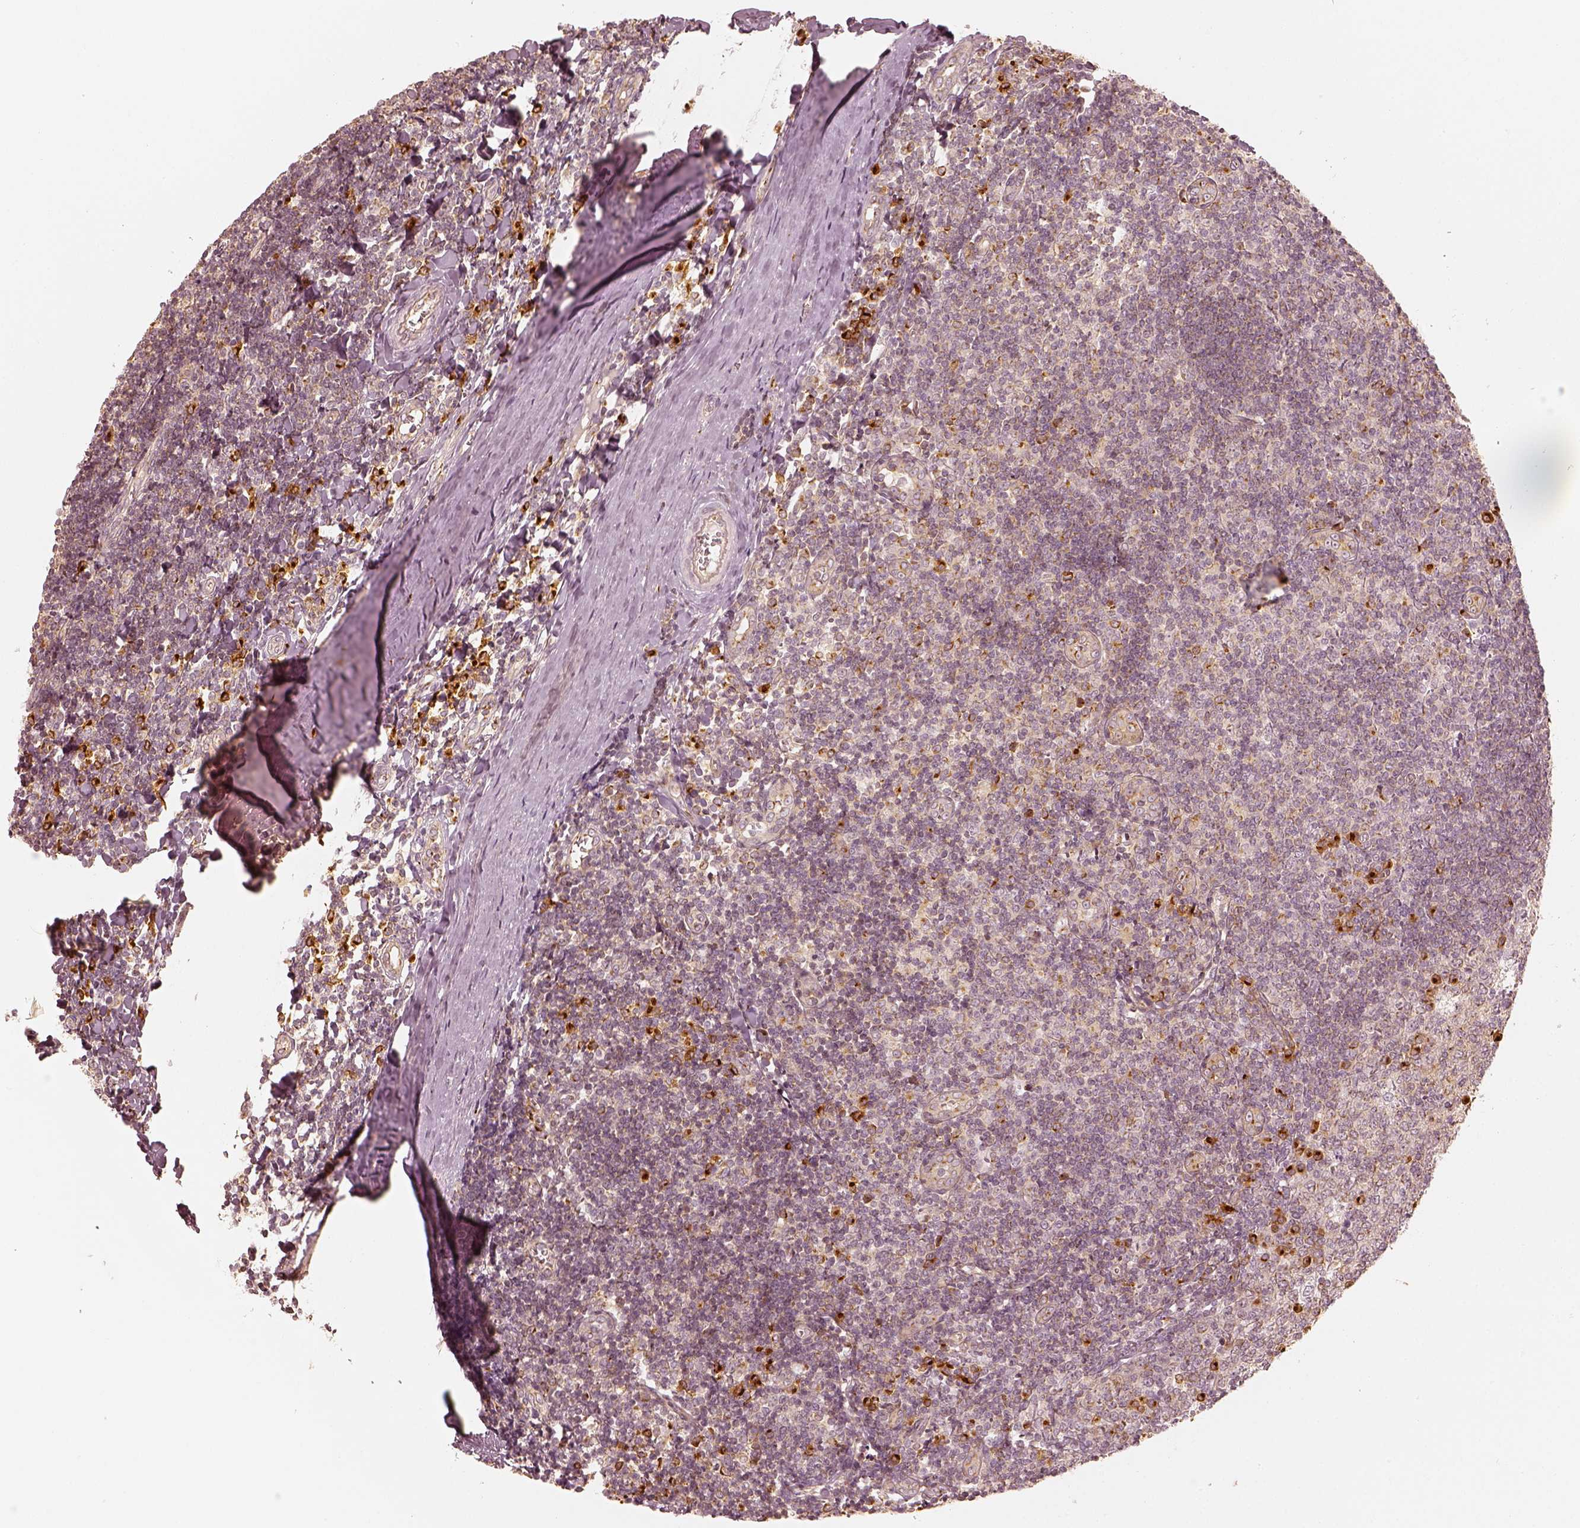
{"staining": {"intensity": "strong", "quantity": "<25%", "location": "cytoplasmic/membranous,nuclear"}, "tissue": "tonsil", "cell_type": "Germinal center cells", "image_type": "normal", "snomed": [{"axis": "morphology", "description": "Normal tissue, NOS"}, {"axis": "topography", "description": "Tonsil"}], "caption": "A micrograph showing strong cytoplasmic/membranous,nuclear positivity in about <25% of germinal center cells in normal tonsil, as visualized by brown immunohistochemical staining.", "gene": "GORASP2", "patient": {"sex": "female", "age": 12}}